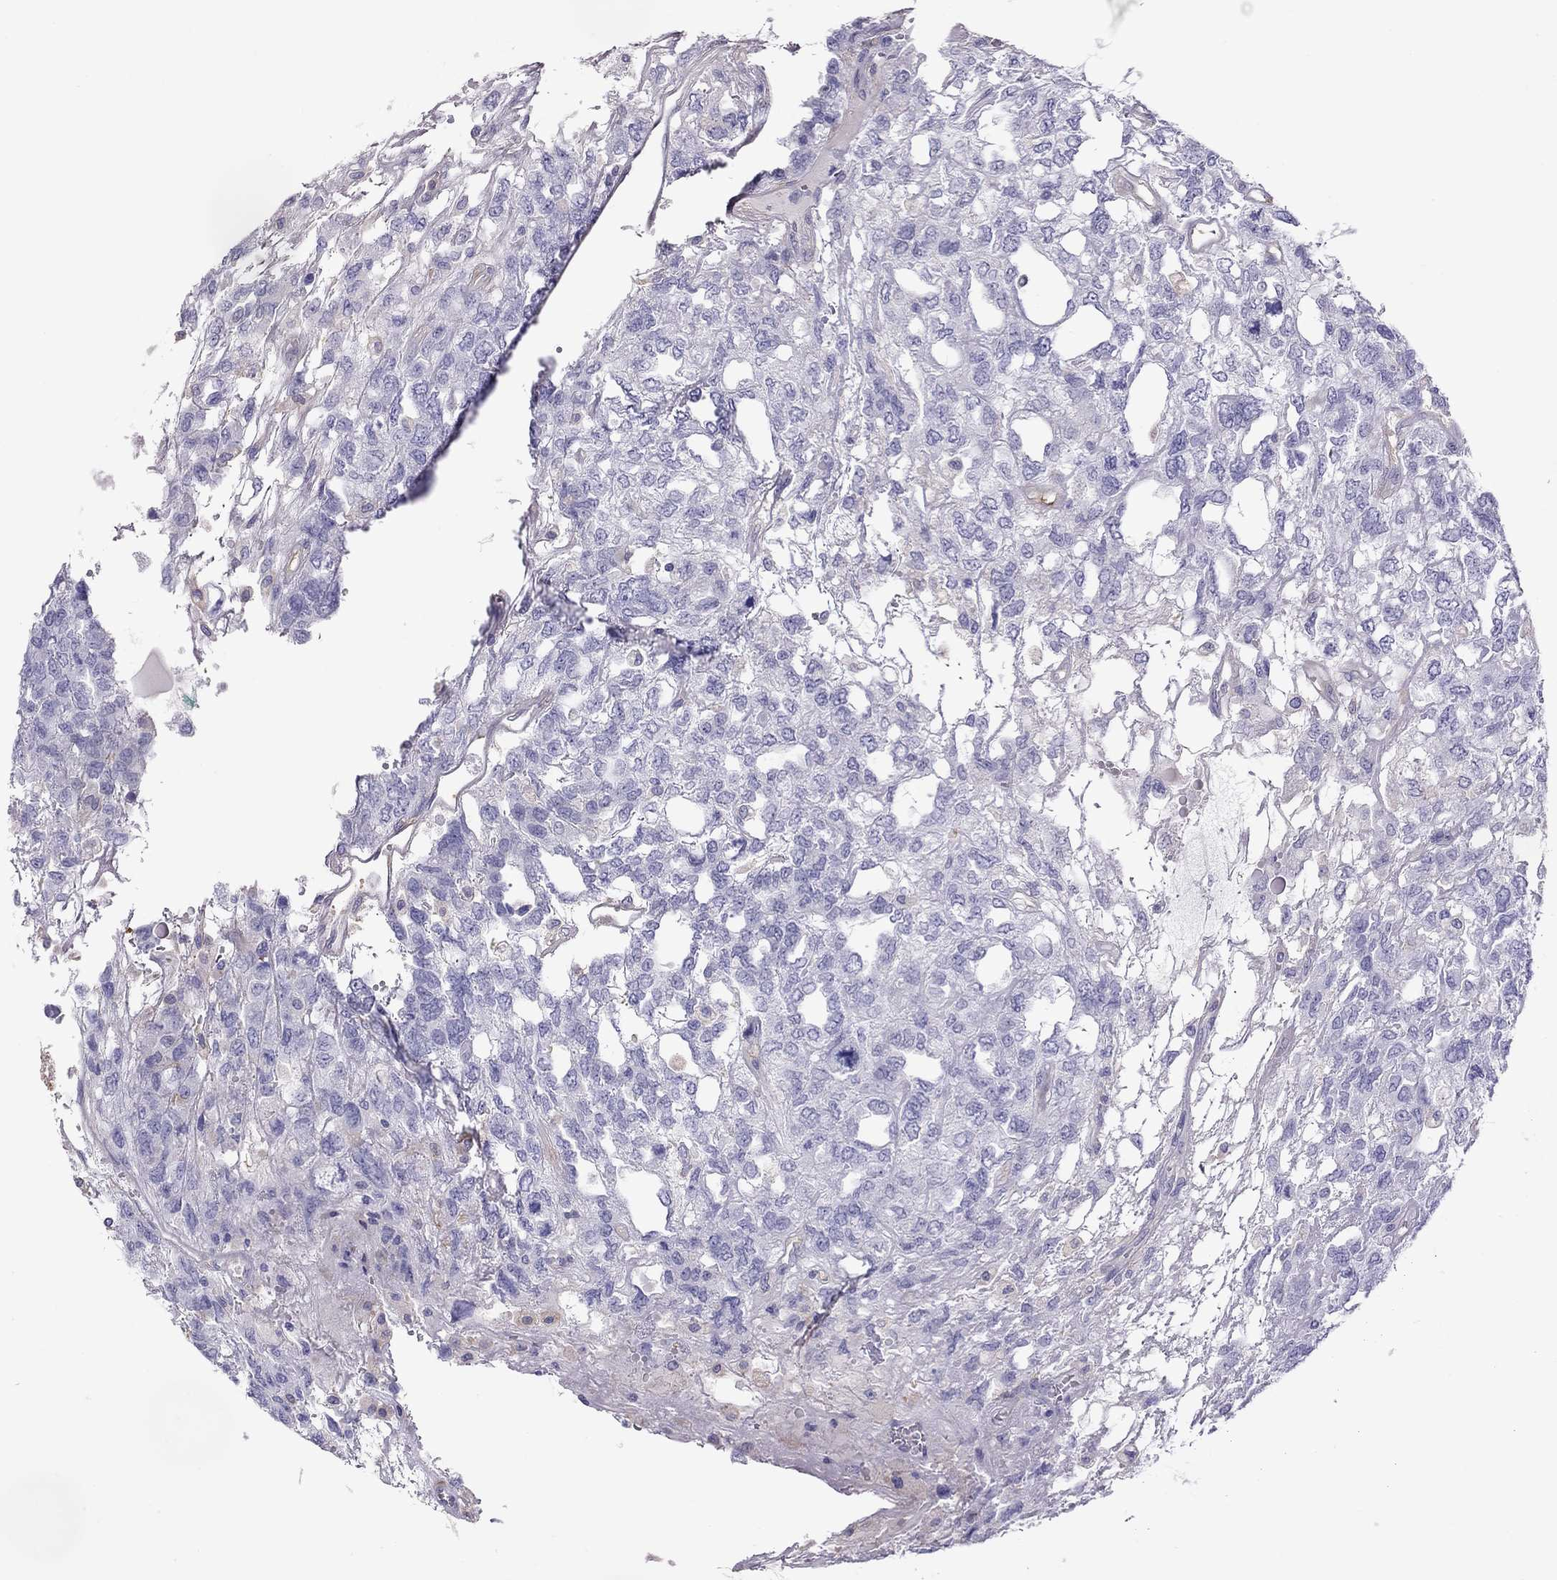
{"staining": {"intensity": "negative", "quantity": "none", "location": "none"}, "tissue": "testis cancer", "cell_type": "Tumor cells", "image_type": "cancer", "snomed": [{"axis": "morphology", "description": "Seminoma, NOS"}, {"axis": "topography", "description": "Testis"}], "caption": "Immunohistochemistry of human testis cancer exhibits no staining in tumor cells.", "gene": "ALOX15B", "patient": {"sex": "male", "age": 52}}